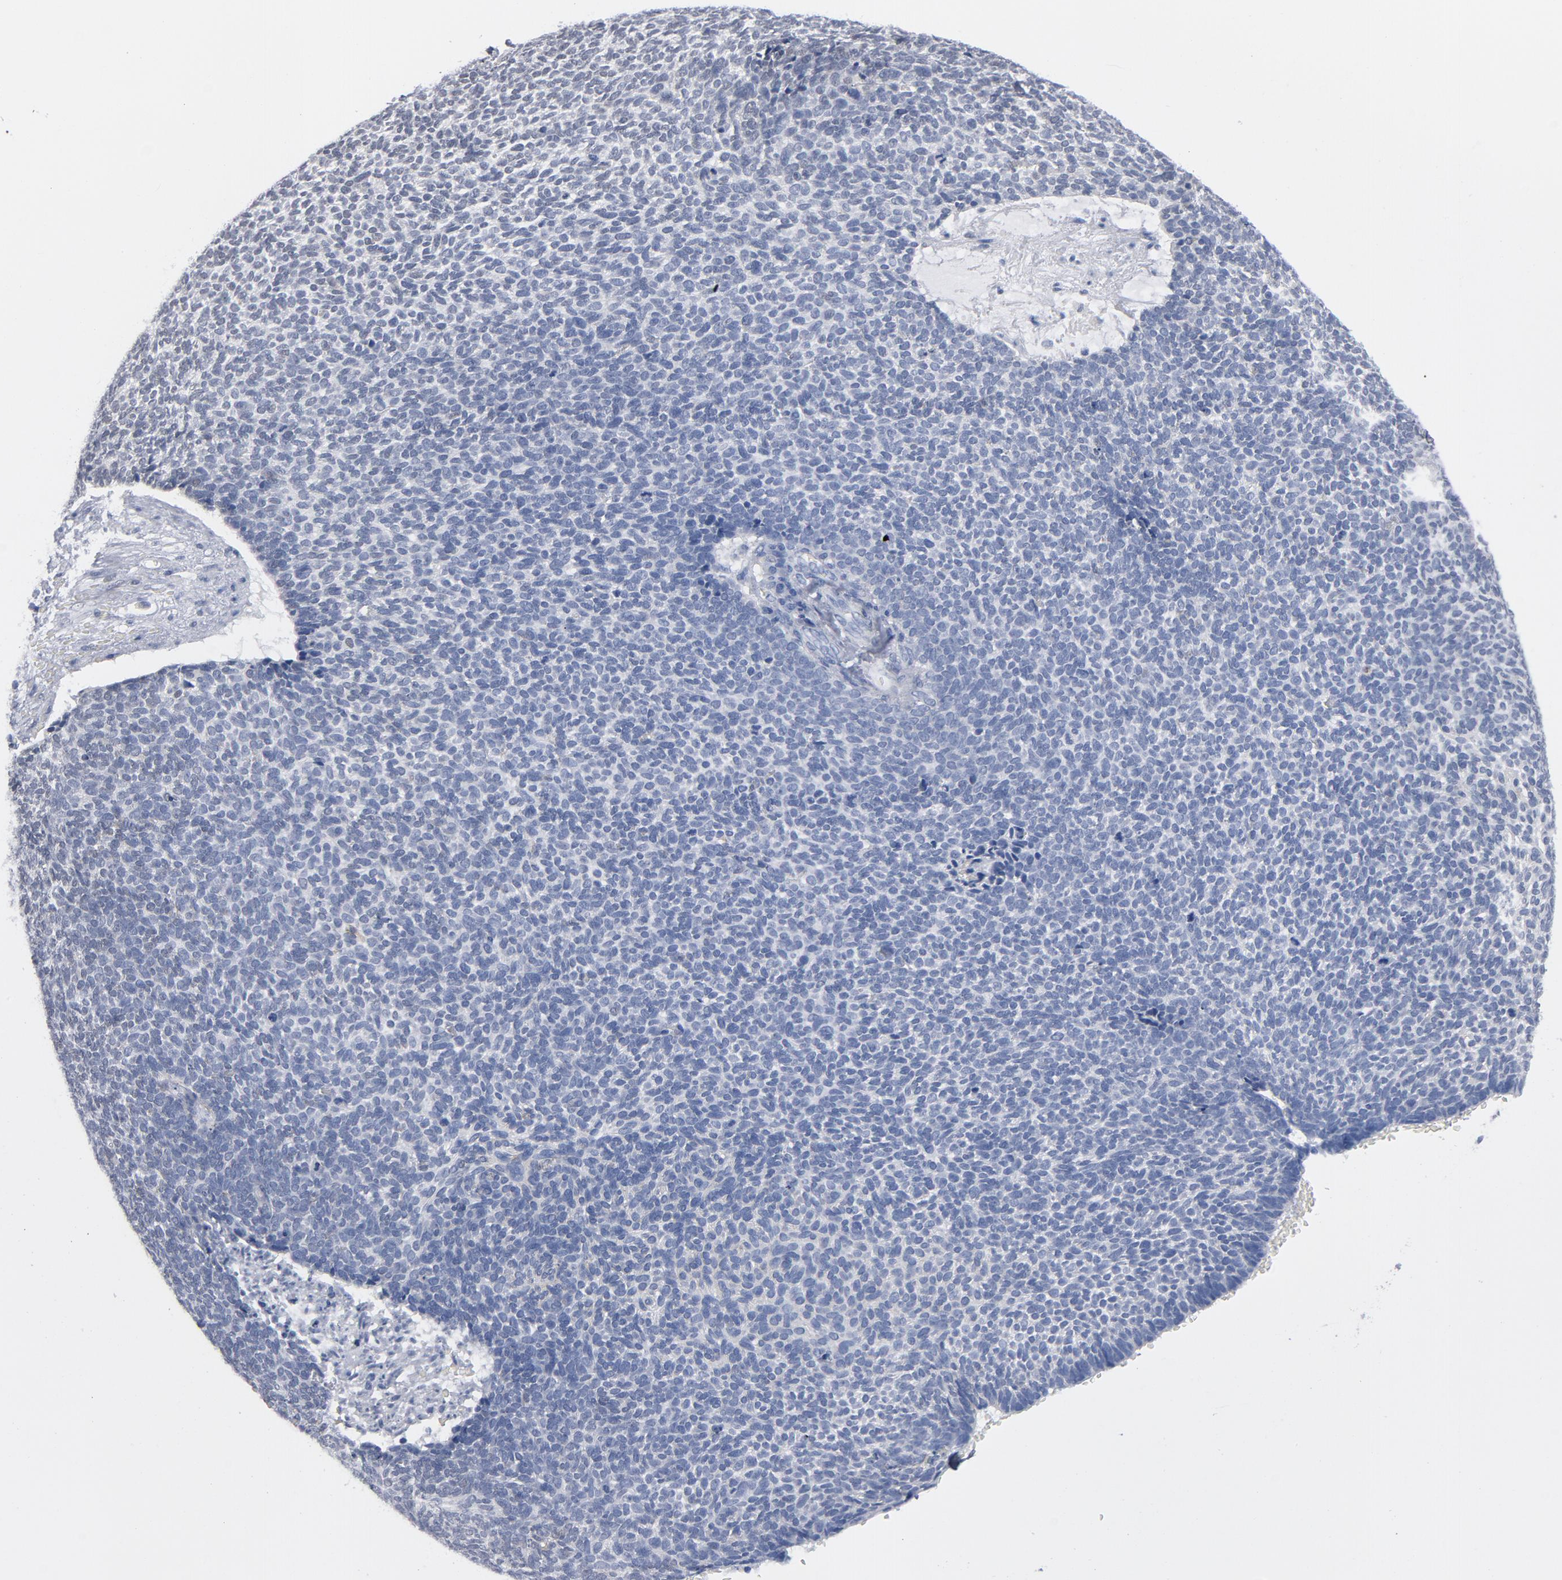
{"staining": {"intensity": "negative", "quantity": "none", "location": "none"}, "tissue": "skin cancer", "cell_type": "Tumor cells", "image_type": "cancer", "snomed": [{"axis": "morphology", "description": "Basal cell carcinoma"}, {"axis": "topography", "description": "Skin"}], "caption": "Immunohistochemistry image of human skin basal cell carcinoma stained for a protein (brown), which shows no positivity in tumor cells.", "gene": "BAP1", "patient": {"sex": "male", "age": 87}}